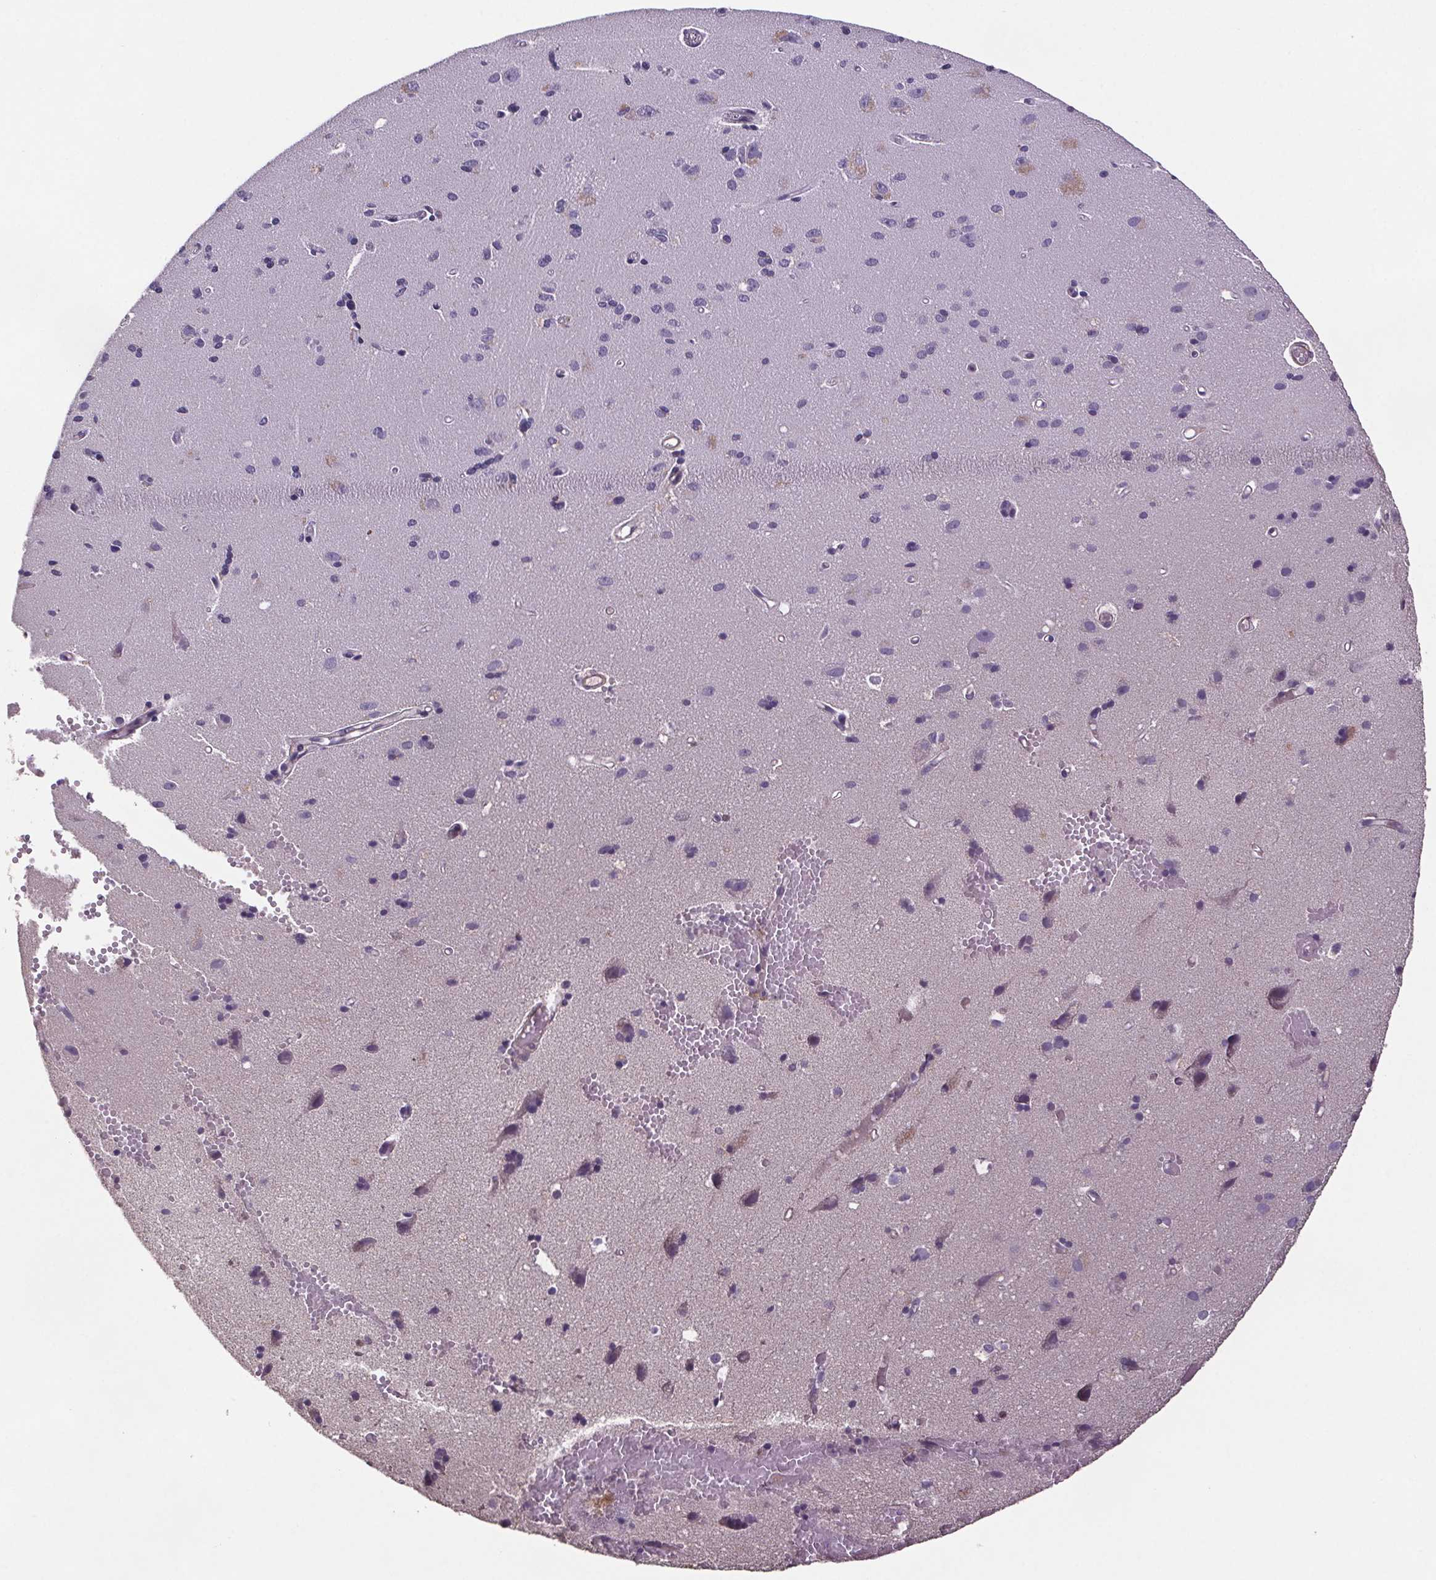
{"staining": {"intensity": "negative", "quantity": "none", "location": "none"}, "tissue": "cerebral cortex", "cell_type": "Endothelial cells", "image_type": "normal", "snomed": [{"axis": "morphology", "description": "Normal tissue, NOS"}, {"axis": "morphology", "description": "Glioma, malignant, High grade"}, {"axis": "topography", "description": "Cerebral cortex"}], "caption": "Immunohistochemistry (IHC) histopathology image of unremarkable cerebral cortex stained for a protein (brown), which demonstrates no expression in endothelial cells. (Stains: DAB (3,3'-diaminobenzidine) IHC with hematoxylin counter stain, Microscopy: brightfield microscopy at high magnification).", "gene": "CLN3", "patient": {"sex": "male", "age": 71}}